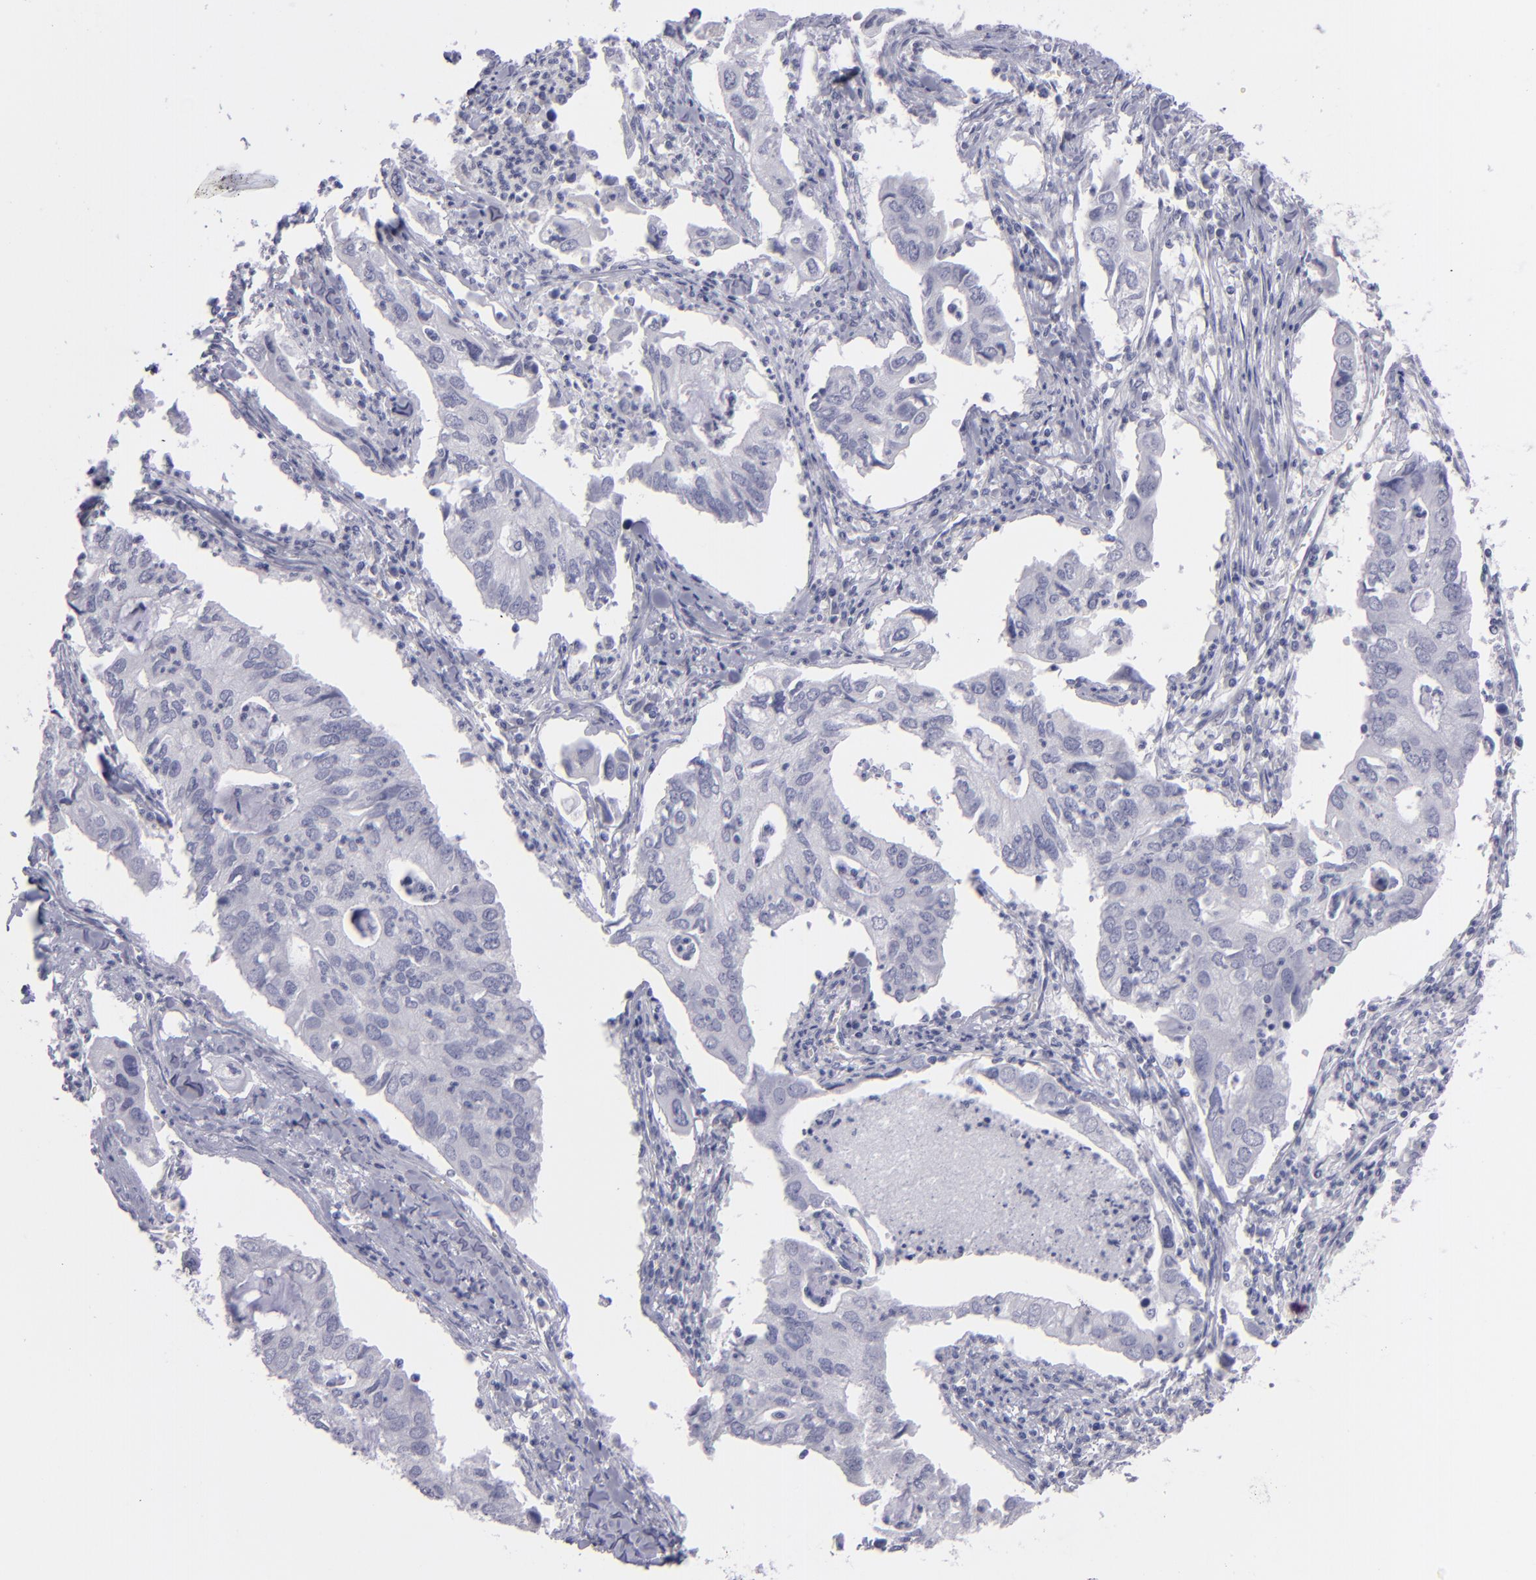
{"staining": {"intensity": "negative", "quantity": "none", "location": "none"}, "tissue": "lung cancer", "cell_type": "Tumor cells", "image_type": "cancer", "snomed": [{"axis": "morphology", "description": "Adenocarcinoma, NOS"}, {"axis": "topography", "description": "Lung"}], "caption": "Human lung cancer stained for a protein using IHC reveals no positivity in tumor cells.", "gene": "MYH11", "patient": {"sex": "male", "age": 48}}